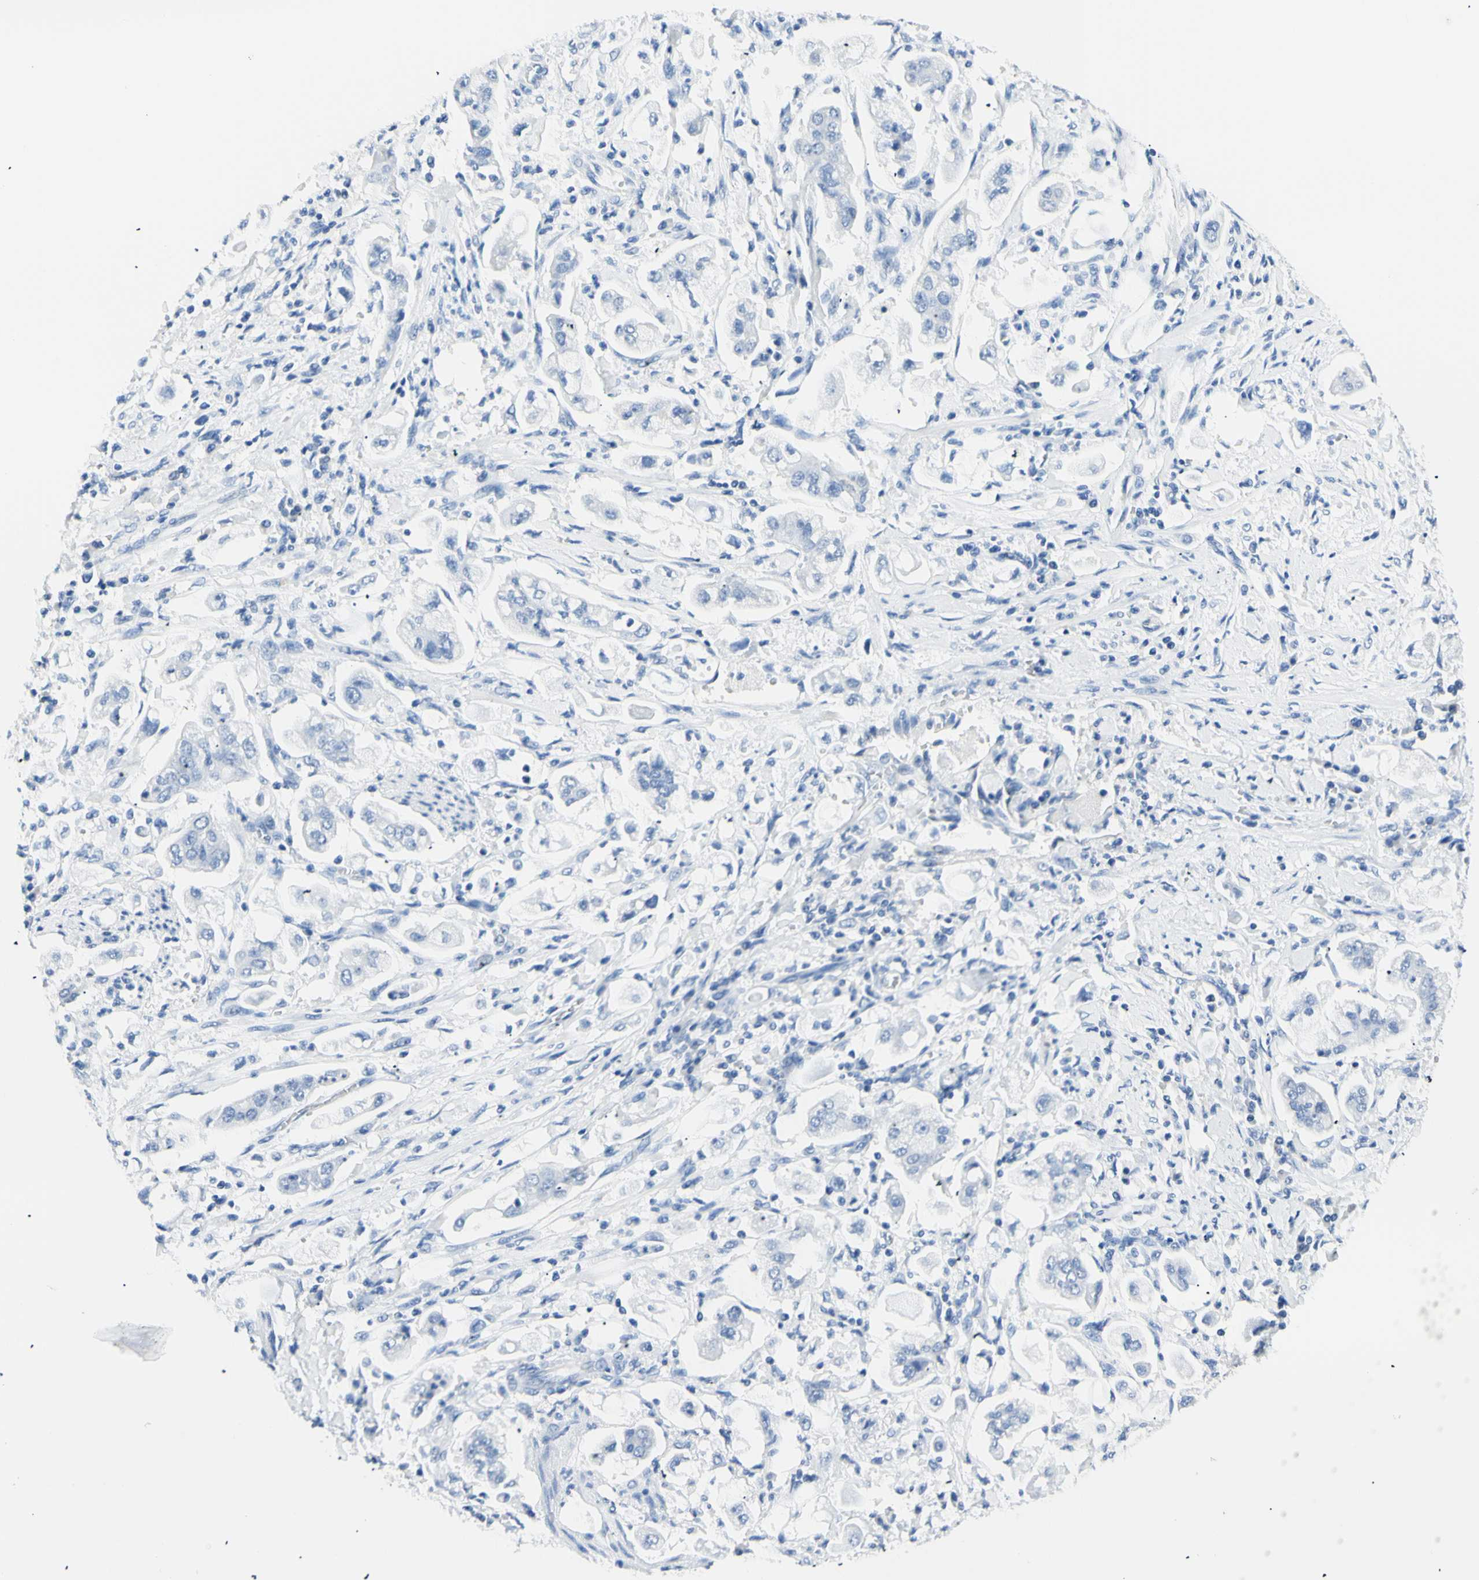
{"staining": {"intensity": "negative", "quantity": "none", "location": "none"}, "tissue": "stomach cancer", "cell_type": "Tumor cells", "image_type": "cancer", "snomed": [{"axis": "morphology", "description": "Adenocarcinoma, NOS"}, {"axis": "topography", "description": "Stomach"}], "caption": "The histopathology image displays no significant expression in tumor cells of stomach adenocarcinoma.", "gene": "HPCA", "patient": {"sex": "male", "age": 62}}